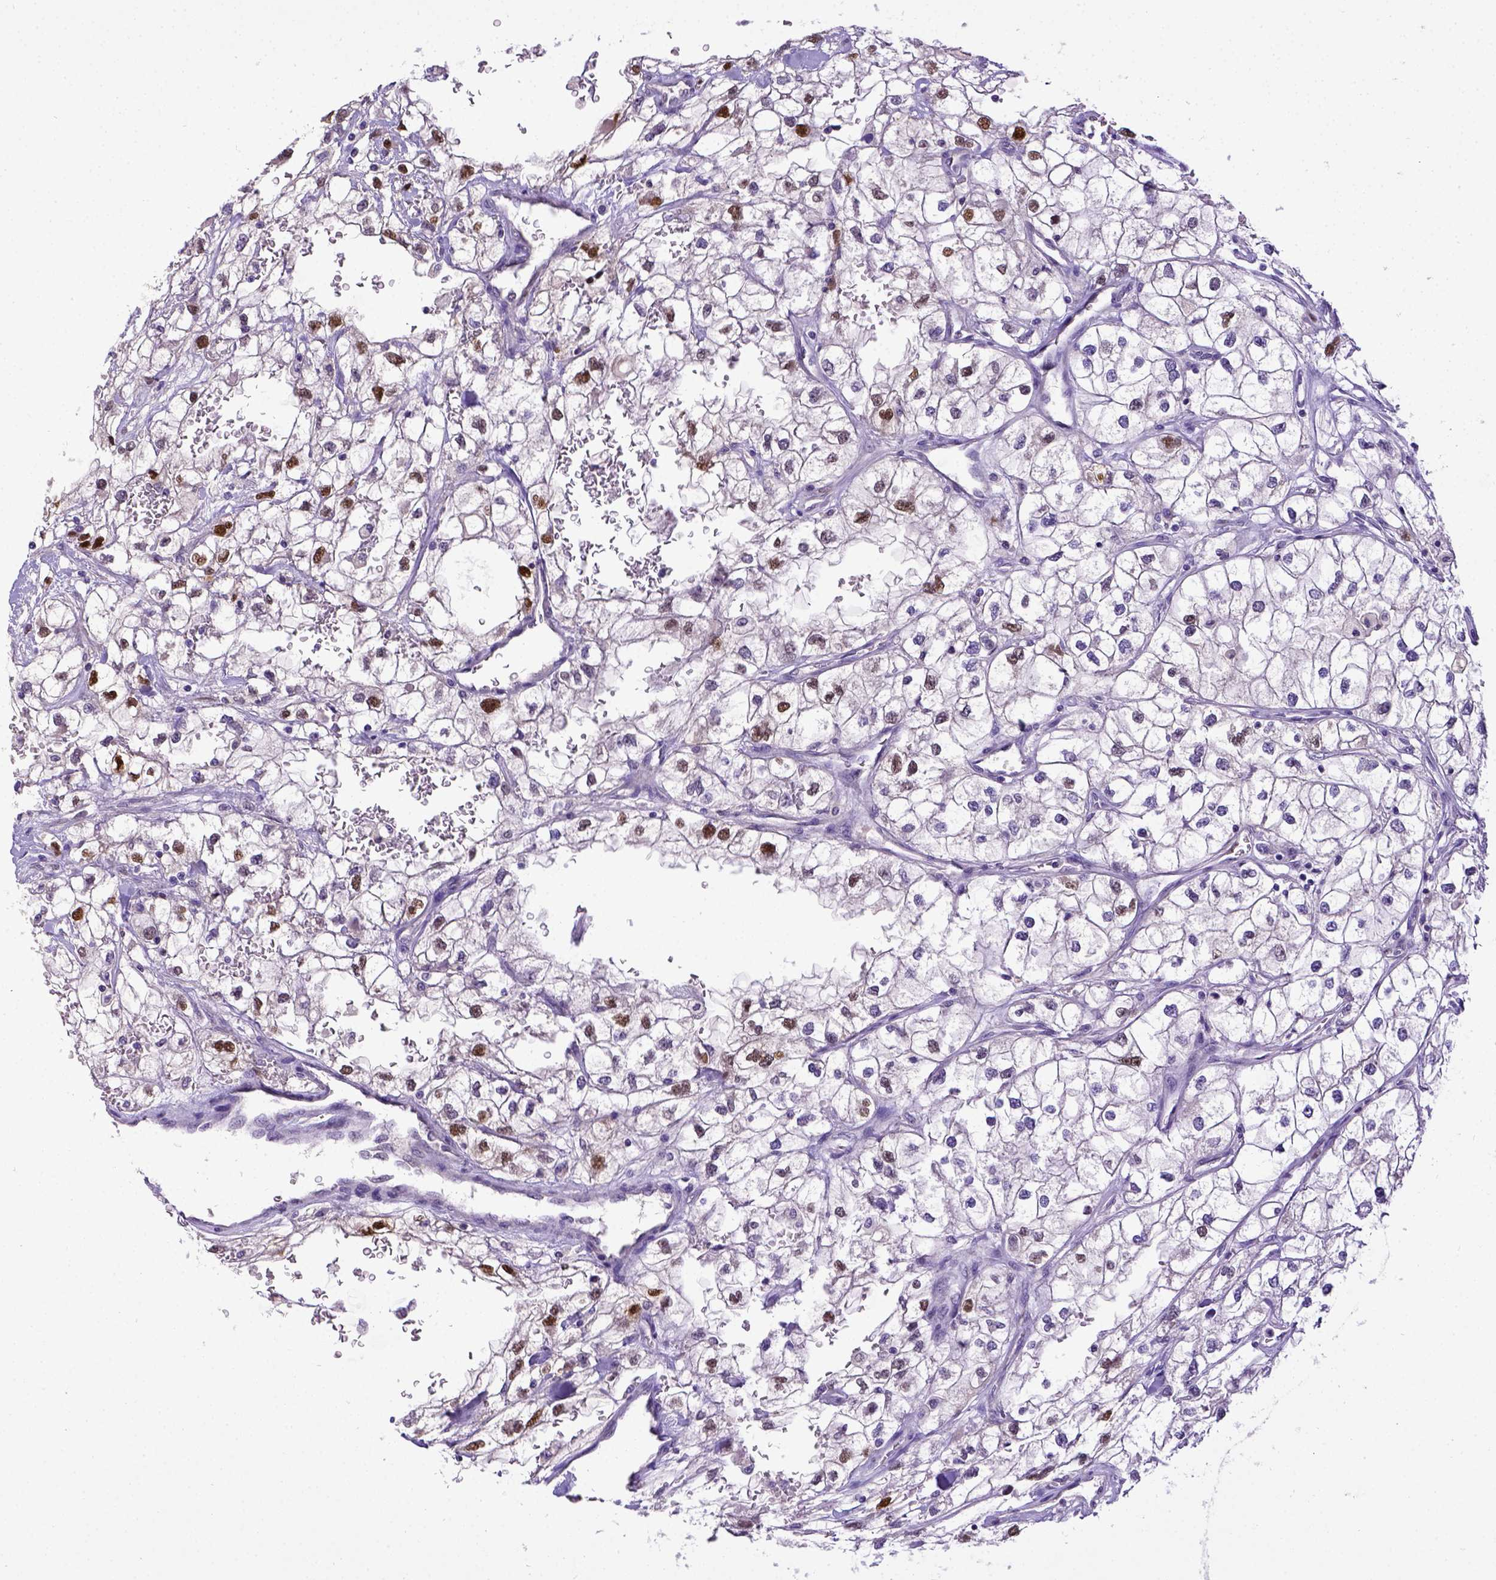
{"staining": {"intensity": "moderate", "quantity": "25%-75%", "location": "nuclear"}, "tissue": "renal cancer", "cell_type": "Tumor cells", "image_type": "cancer", "snomed": [{"axis": "morphology", "description": "Adenocarcinoma, NOS"}, {"axis": "topography", "description": "Kidney"}], "caption": "Renal adenocarcinoma was stained to show a protein in brown. There is medium levels of moderate nuclear staining in approximately 25%-75% of tumor cells.", "gene": "CDKN1A", "patient": {"sex": "male", "age": 59}}